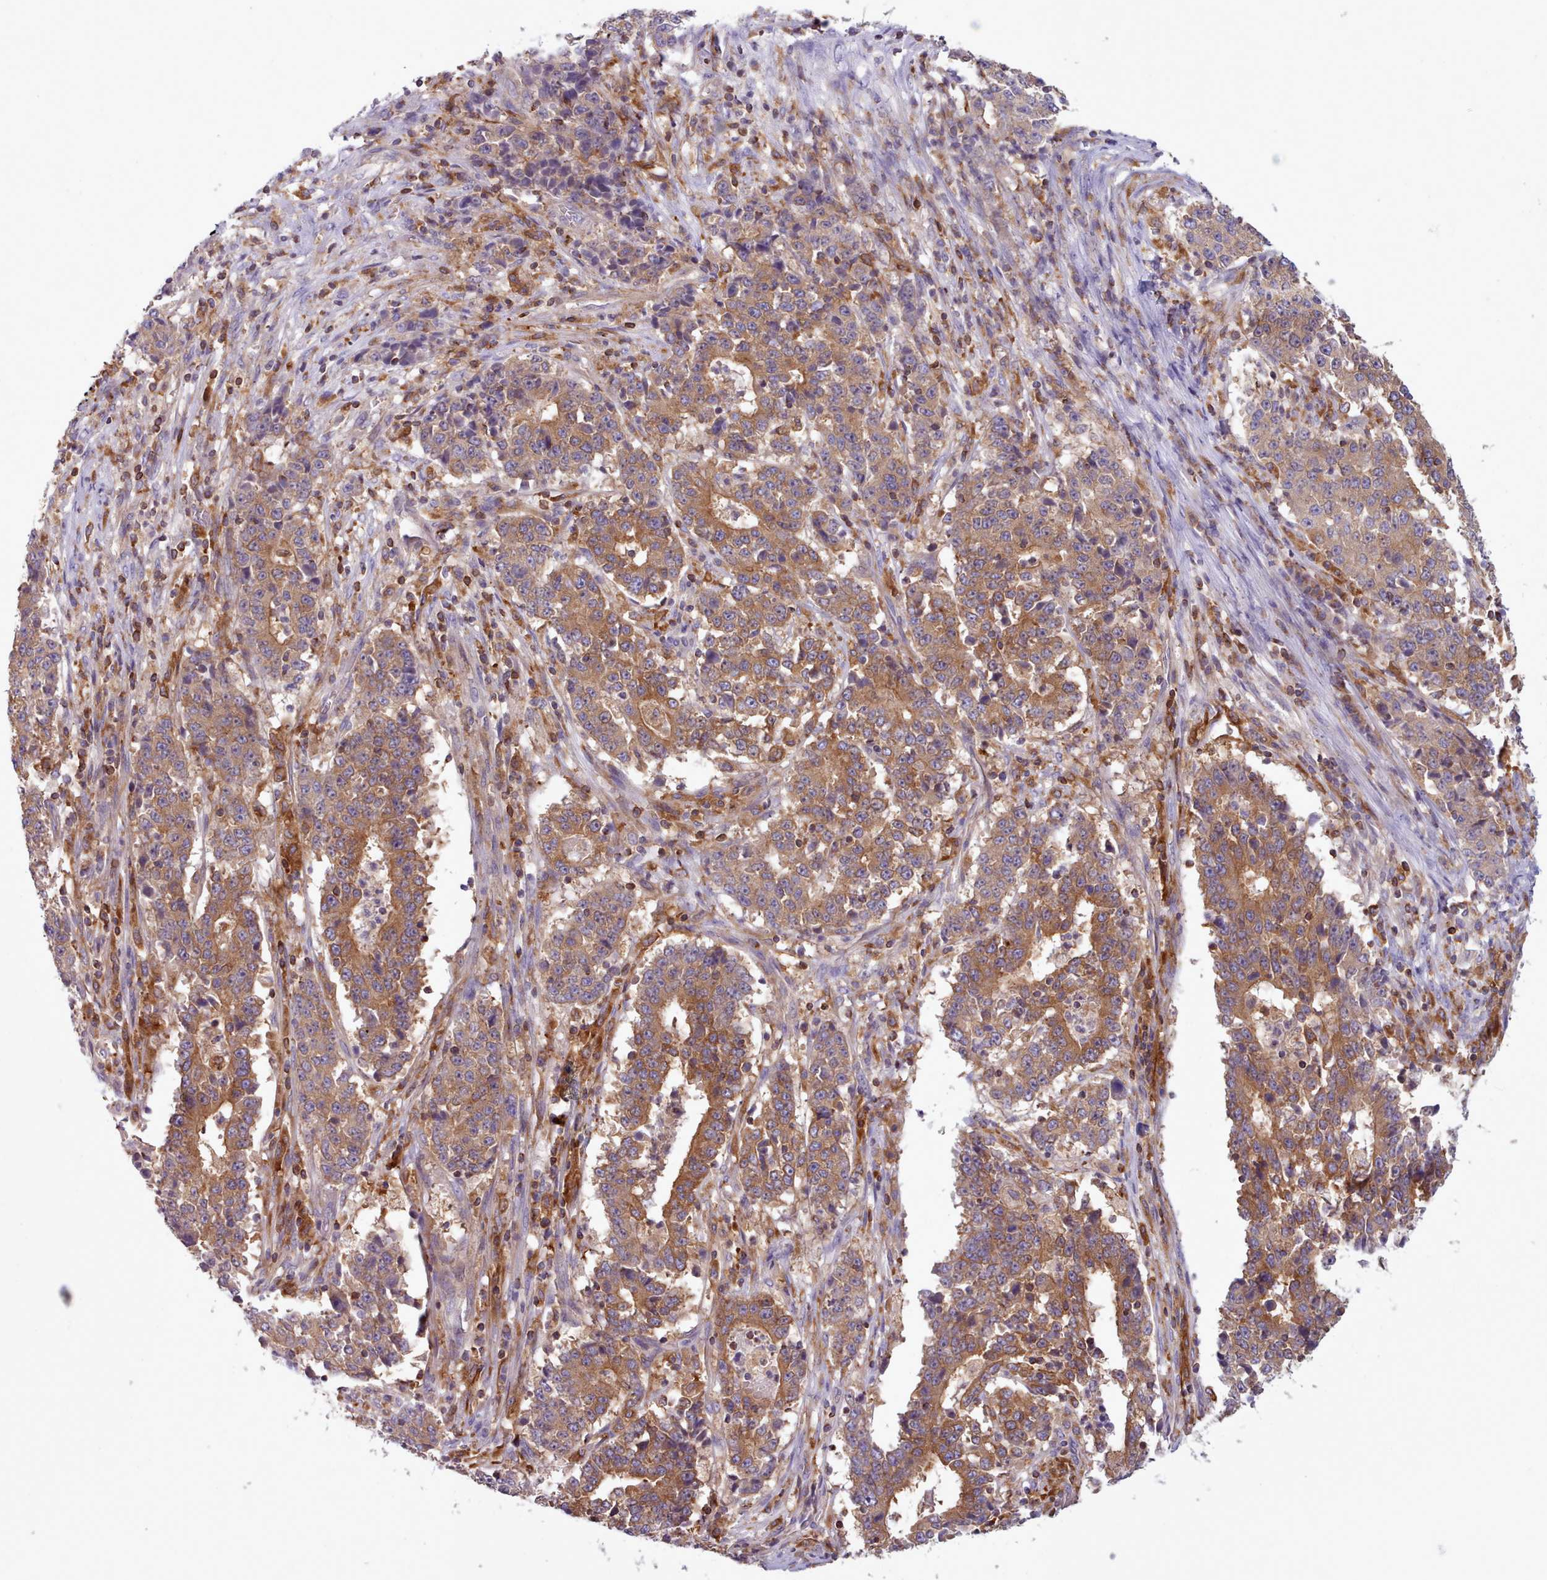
{"staining": {"intensity": "moderate", "quantity": ">75%", "location": "cytoplasmic/membranous"}, "tissue": "stomach cancer", "cell_type": "Tumor cells", "image_type": "cancer", "snomed": [{"axis": "morphology", "description": "Adenocarcinoma, NOS"}, {"axis": "topography", "description": "Stomach"}], "caption": "Stomach cancer (adenocarcinoma) tissue shows moderate cytoplasmic/membranous staining in about >75% of tumor cells (DAB = brown stain, brightfield microscopy at high magnification).", "gene": "CRYBG1", "patient": {"sex": "male", "age": 59}}